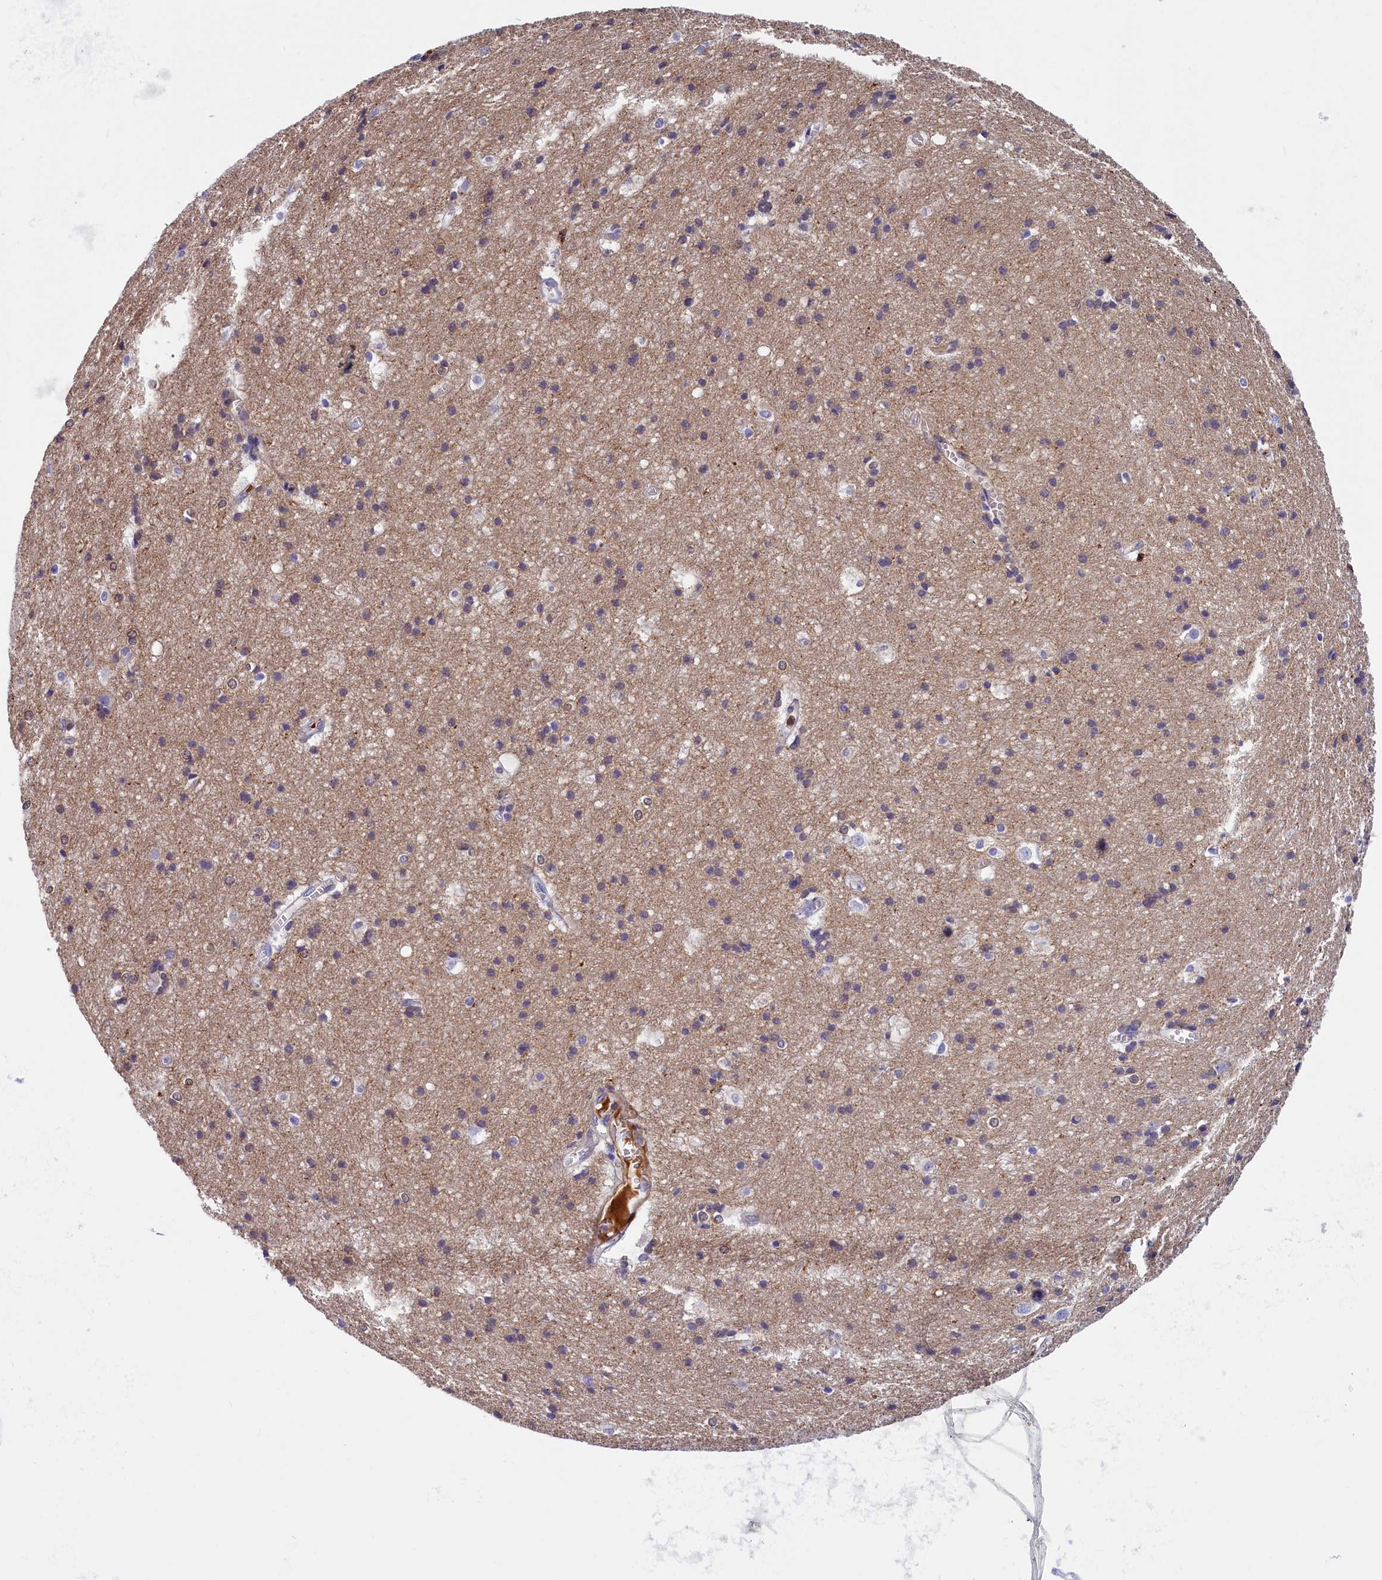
{"staining": {"intensity": "negative", "quantity": "none", "location": "none"}, "tissue": "cerebral cortex", "cell_type": "Endothelial cells", "image_type": "normal", "snomed": [{"axis": "morphology", "description": "Normal tissue, NOS"}, {"axis": "topography", "description": "Cerebral cortex"}], "caption": "Immunohistochemical staining of benign cerebral cortex shows no significant positivity in endothelial cells. The staining is performed using DAB brown chromogen with nuclei counter-stained in using hematoxylin.", "gene": "BCL2L13", "patient": {"sex": "male", "age": 54}}